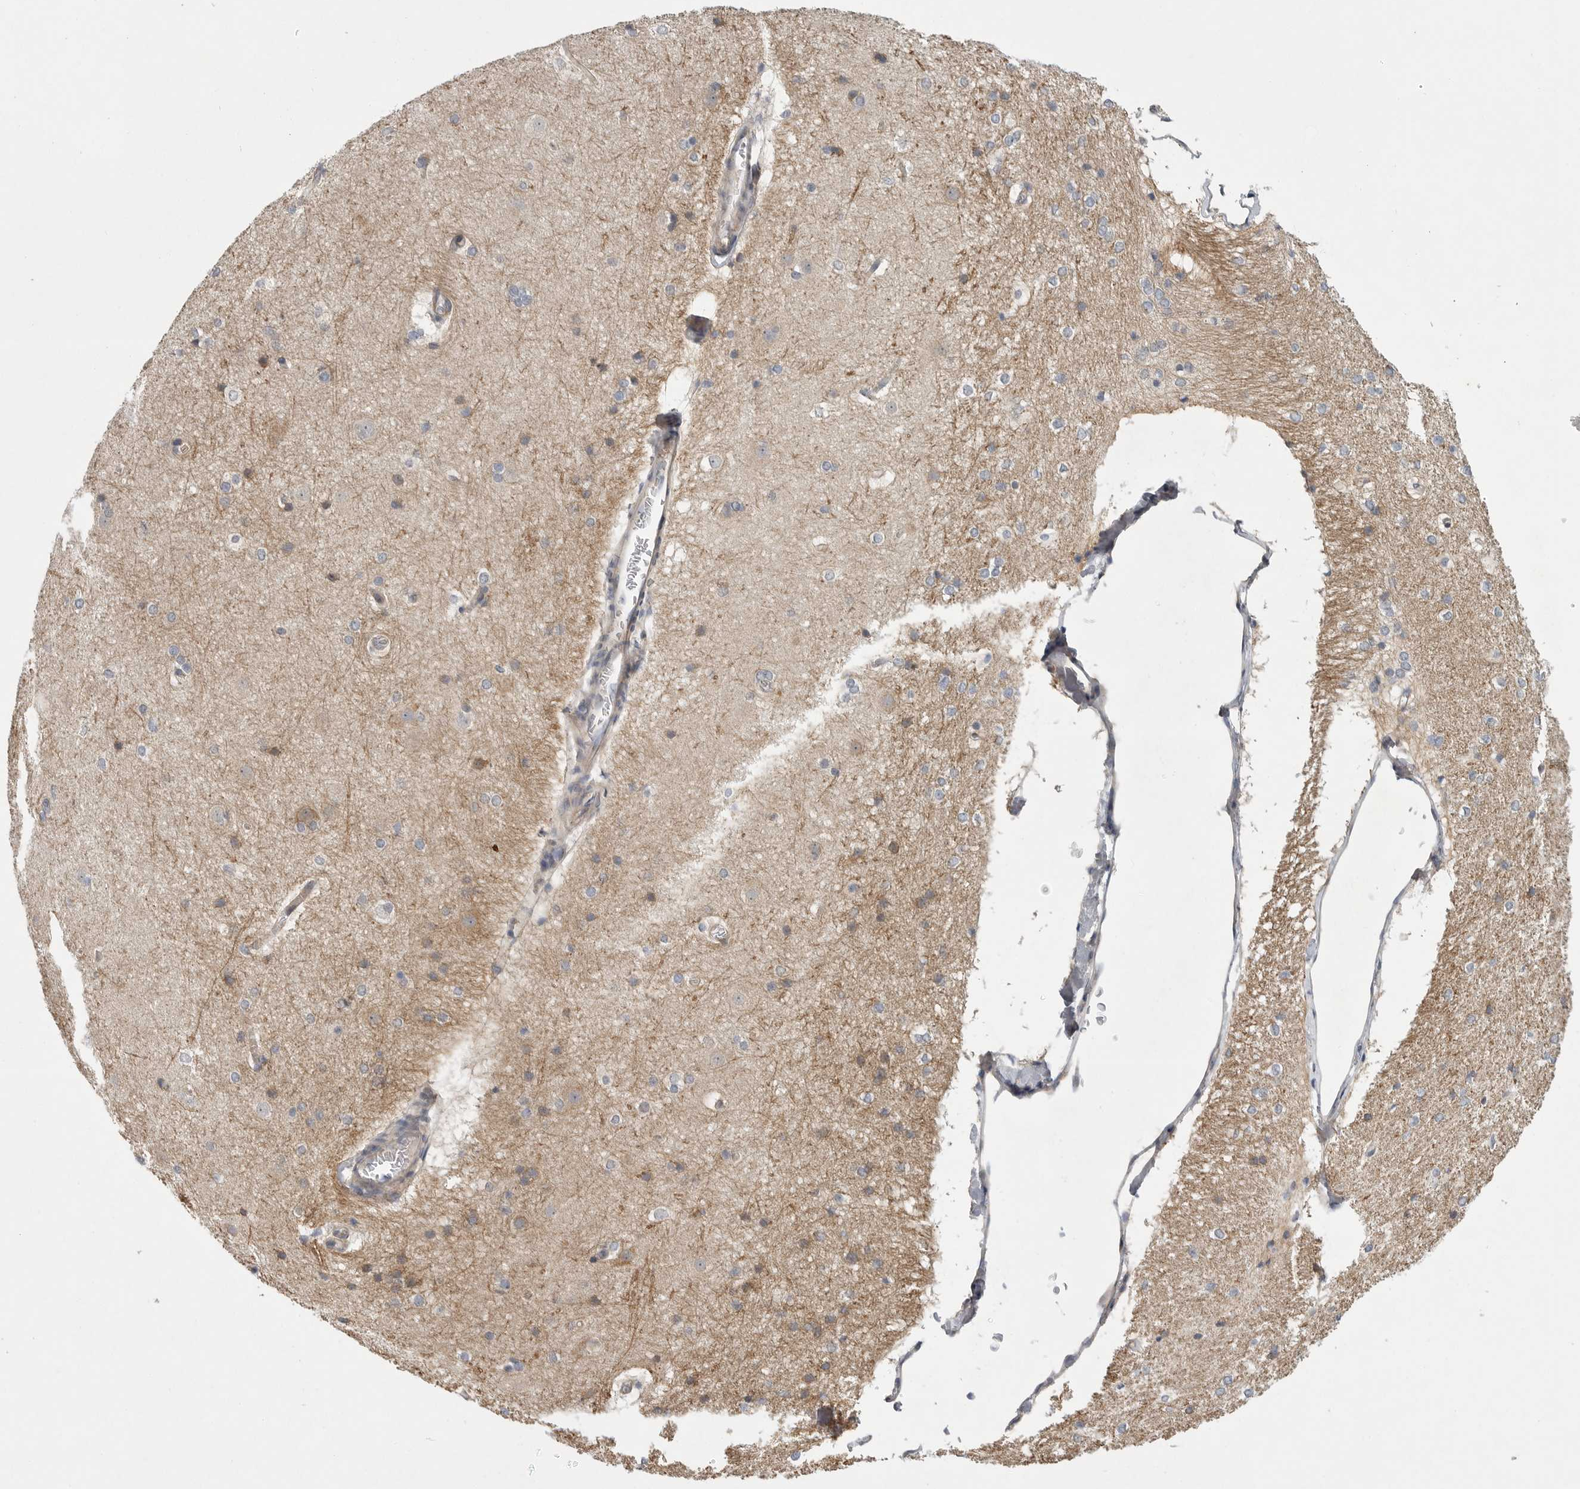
{"staining": {"intensity": "moderate", "quantity": "<25%", "location": "cytoplasmic/membranous"}, "tissue": "caudate", "cell_type": "Glial cells", "image_type": "normal", "snomed": [{"axis": "morphology", "description": "Normal tissue, NOS"}, {"axis": "topography", "description": "Lateral ventricle wall"}], "caption": "DAB (3,3'-diaminobenzidine) immunohistochemical staining of normal human caudate reveals moderate cytoplasmic/membranous protein positivity in about <25% of glial cells.", "gene": "FBXO43", "patient": {"sex": "female", "age": 19}}